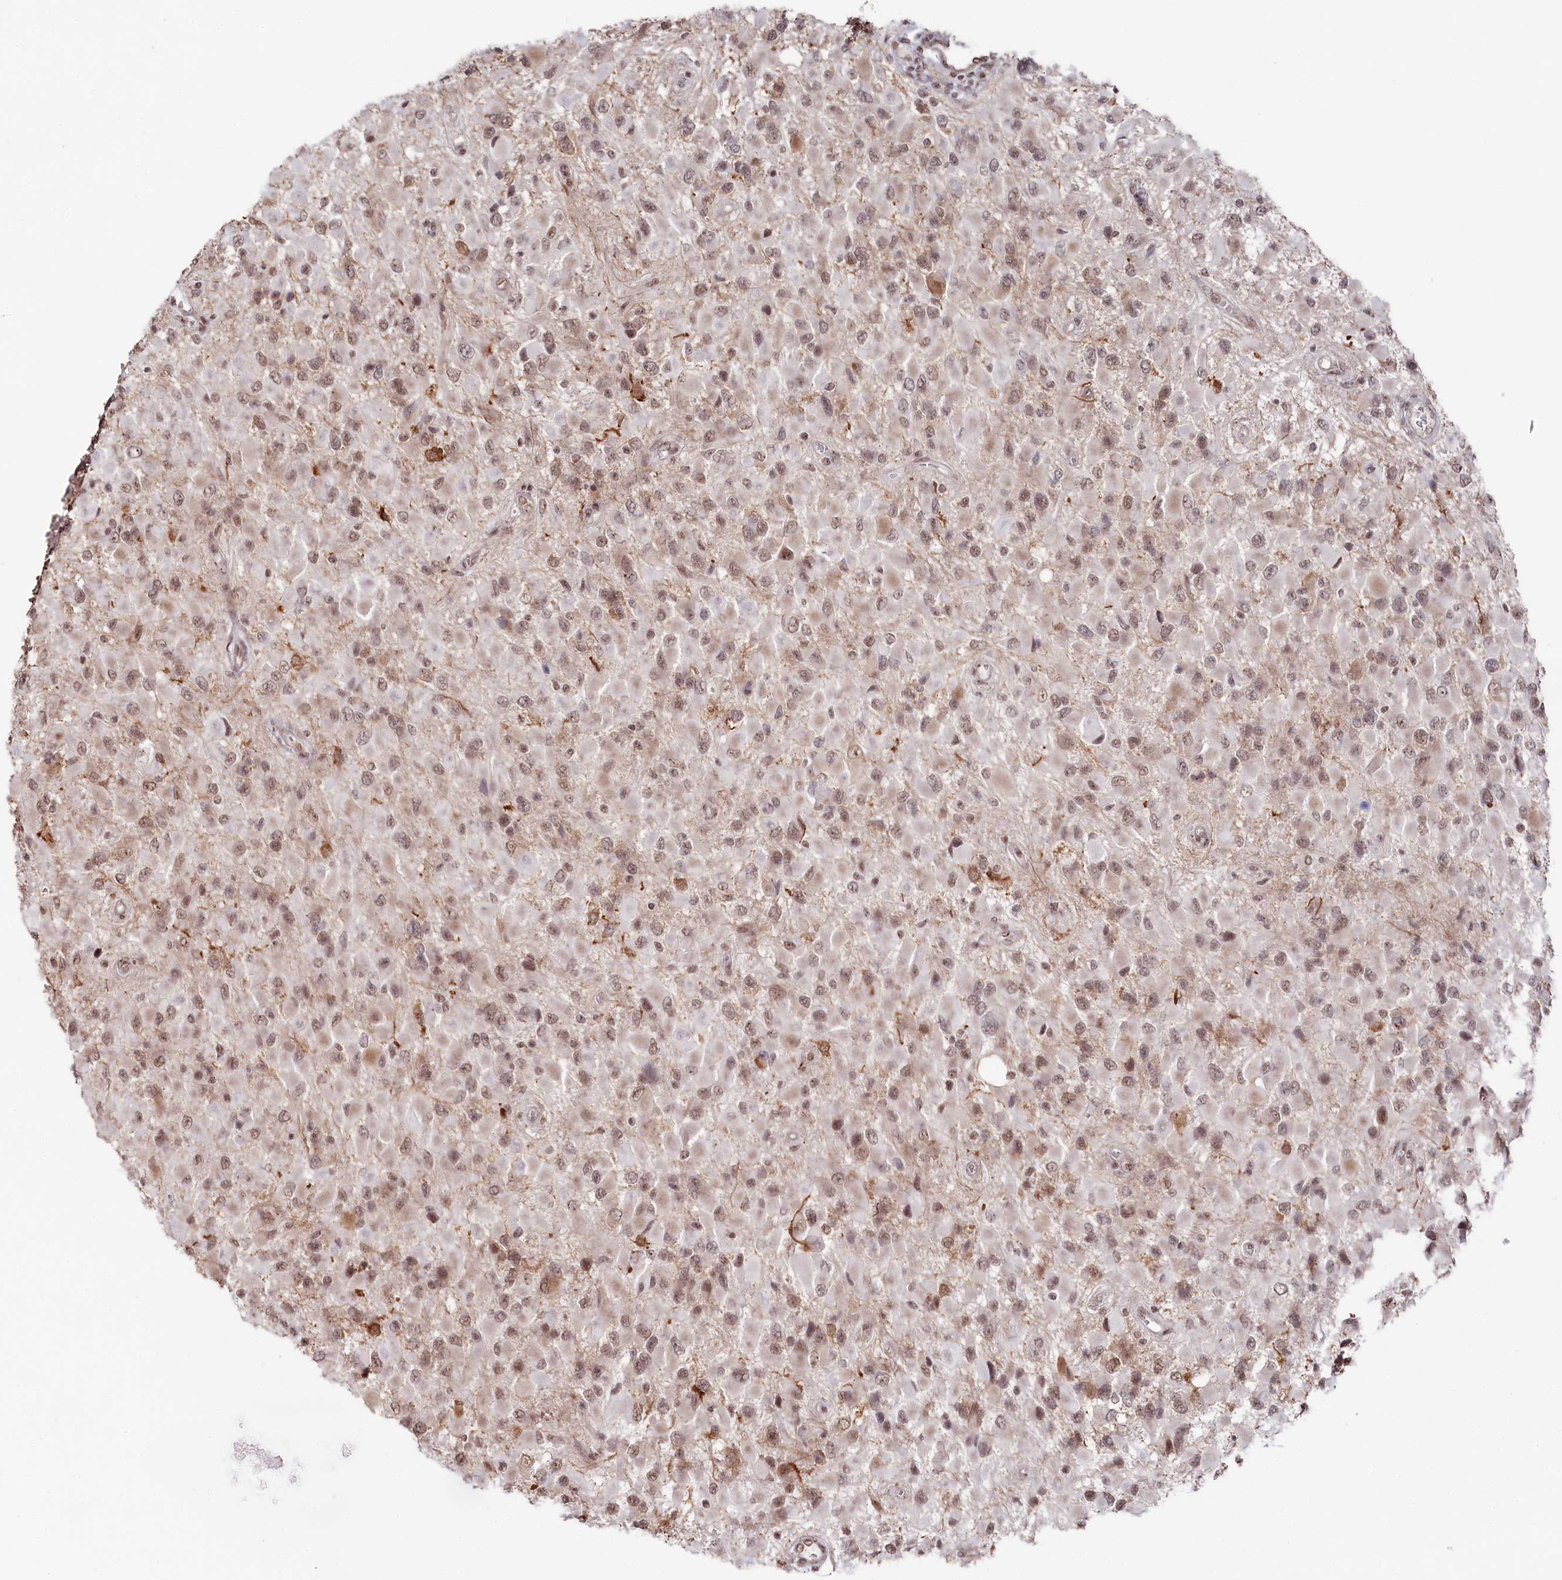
{"staining": {"intensity": "weak", "quantity": ">75%", "location": "nuclear"}, "tissue": "glioma", "cell_type": "Tumor cells", "image_type": "cancer", "snomed": [{"axis": "morphology", "description": "Glioma, malignant, High grade"}, {"axis": "topography", "description": "Brain"}], "caption": "Protein staining of glioma tissue exhibits weak nuclear positivity in about >75% of tumor cells.", "gene": "POLR2H", "patient": {"sex": "male", "age": 53}}